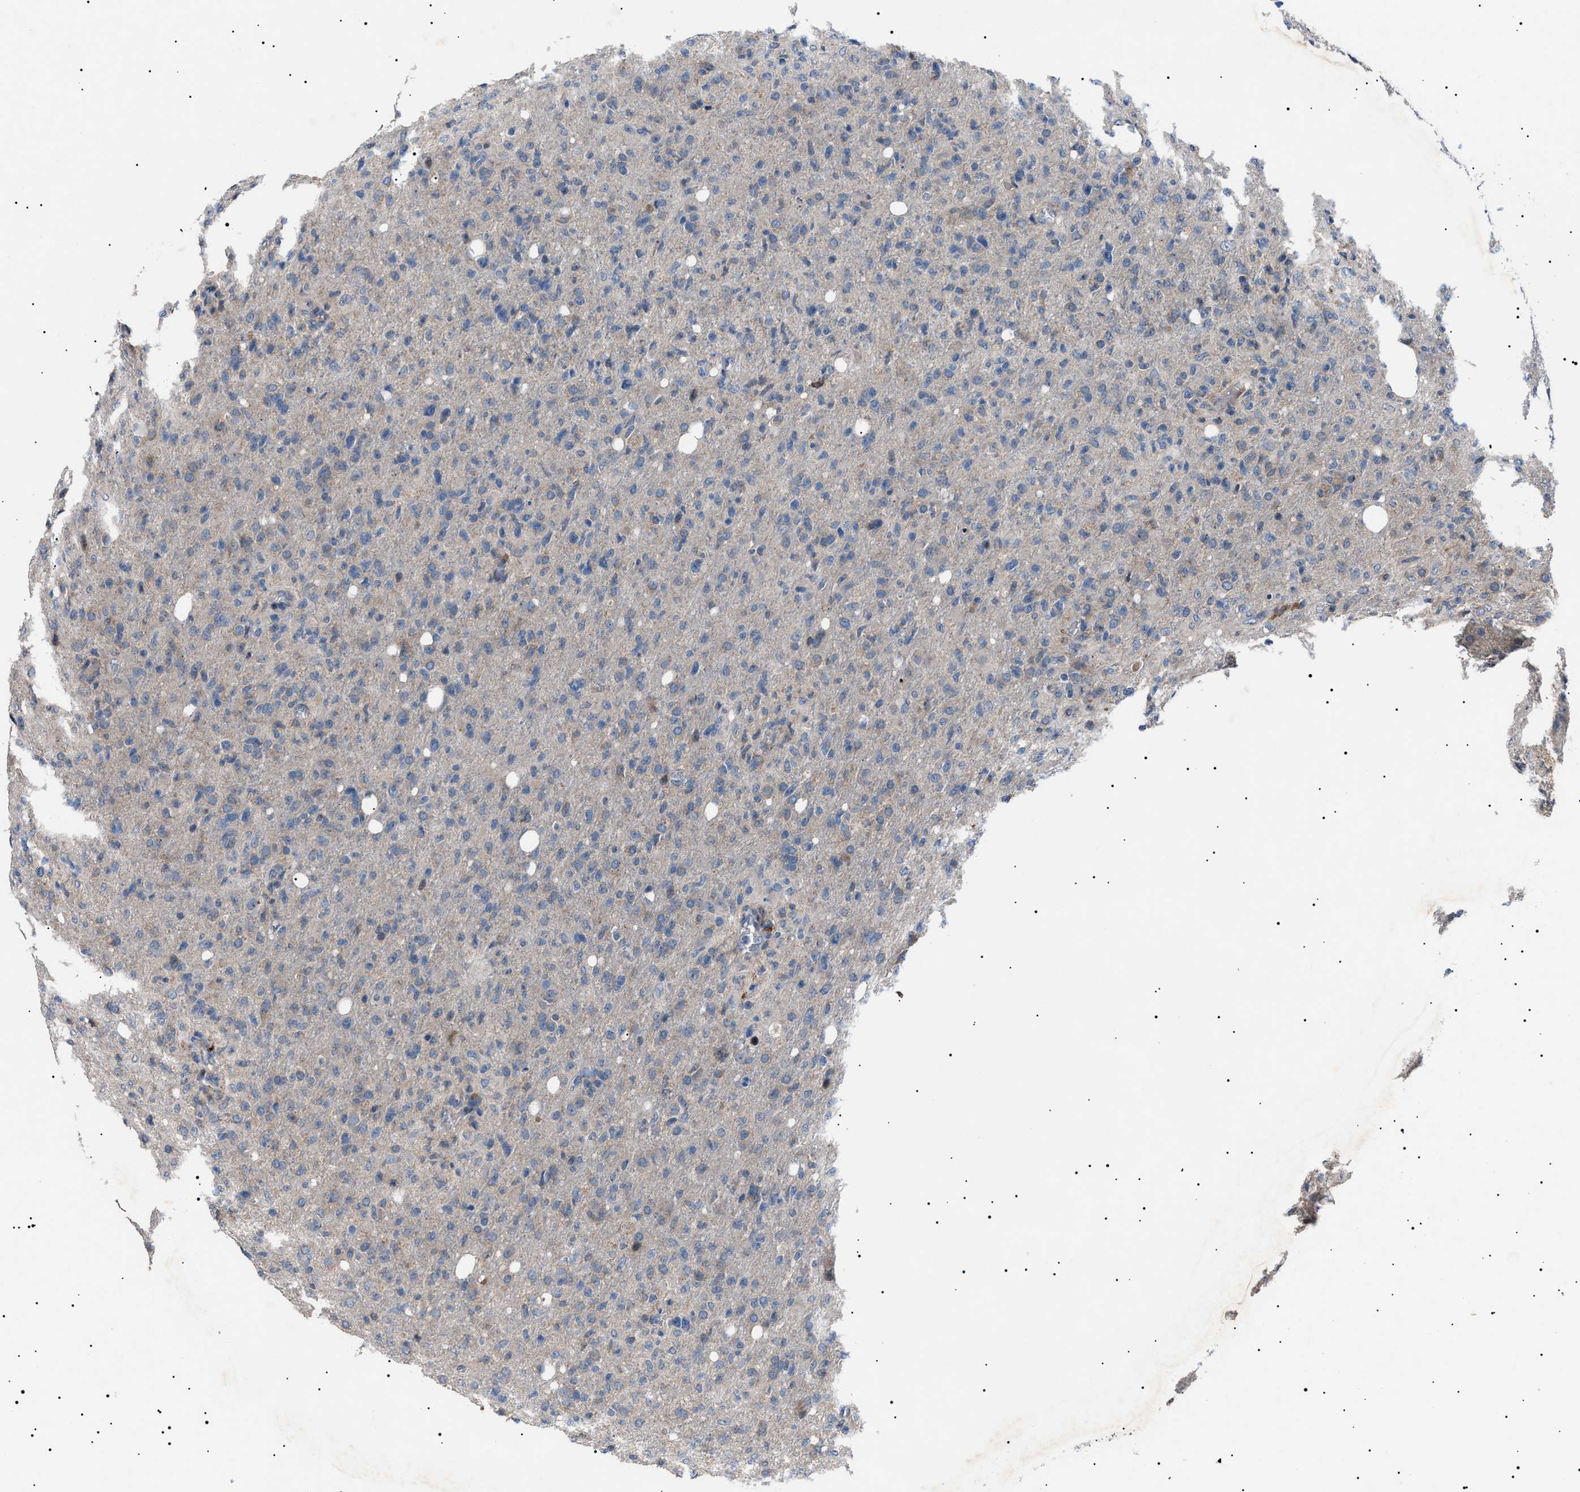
{"staining": {"intensity": "negative", "quantity": "none", "location": "none"}, "tissue": "glioma", "cell_type": "Tumor cells", "image_type": "cancer", "snomed": [{"axis": "morphology", "description": "Glioma, malignant, High grade"}, {"axis": "topography", "description": "Brain"}], "caption": "Tumor cells are negative for protein expression in human glioma.", "gene": "PTRH1", "patient": {"sex": "female", "age": 57}}